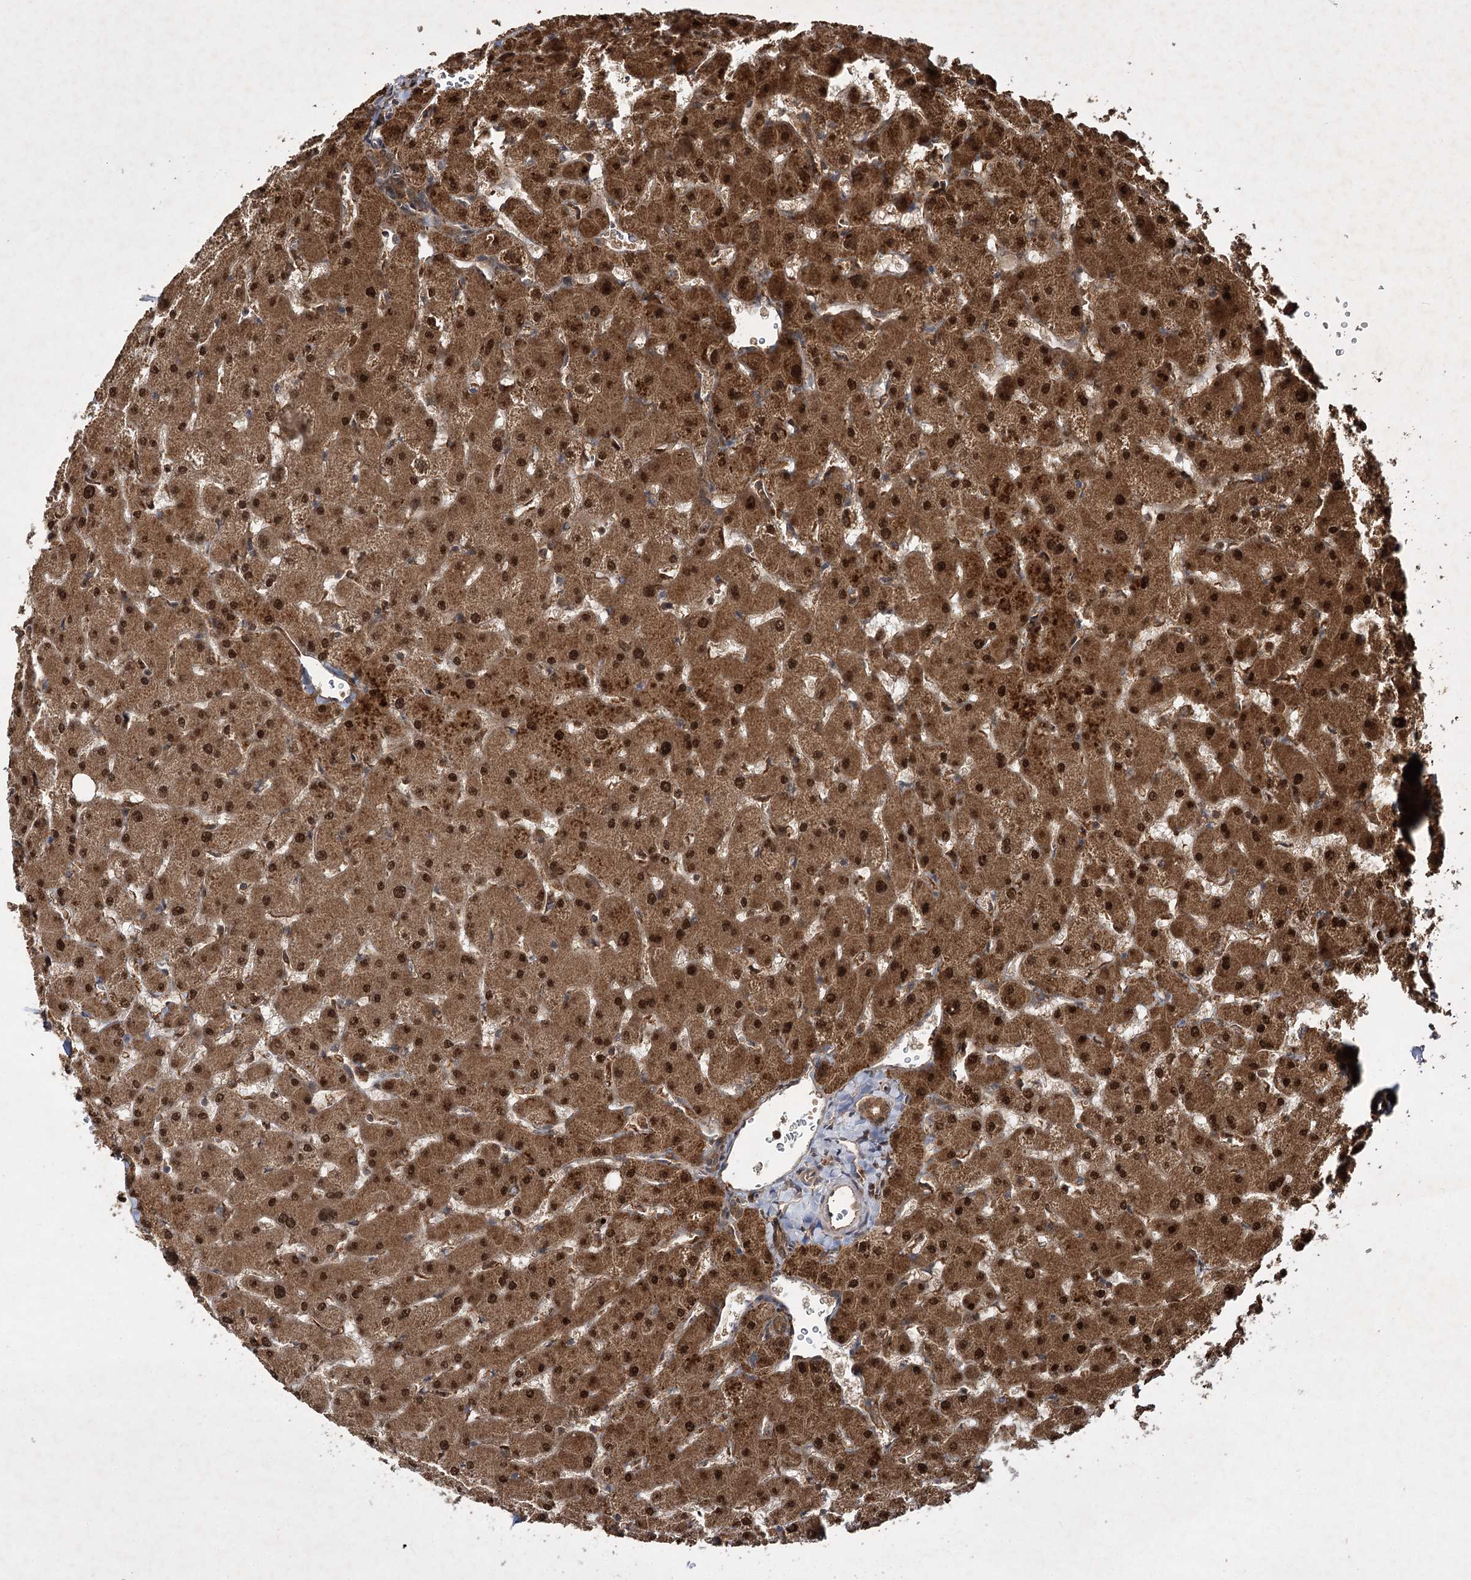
{"staining": {"intensity": "moderate", "quantity": ">75%", "location": "cytoplasmic/membranous"}, "tissue": "liver", "cell_type": "Cholangiocytes", "image_type": "normal", "snomed": [{"axis": "morphology", "description": "Normal tissue, NOS"}, {"axis": "topography", "description": "Liver"}], "caption": "This micrograph shows IHC staining of normal human liver, with medium moderate cytoplasmic/membranous staining in about >75% of cholangiocytes.", "gene": "DNAJC13", "patient": {"sex": "female", "age": 63}}